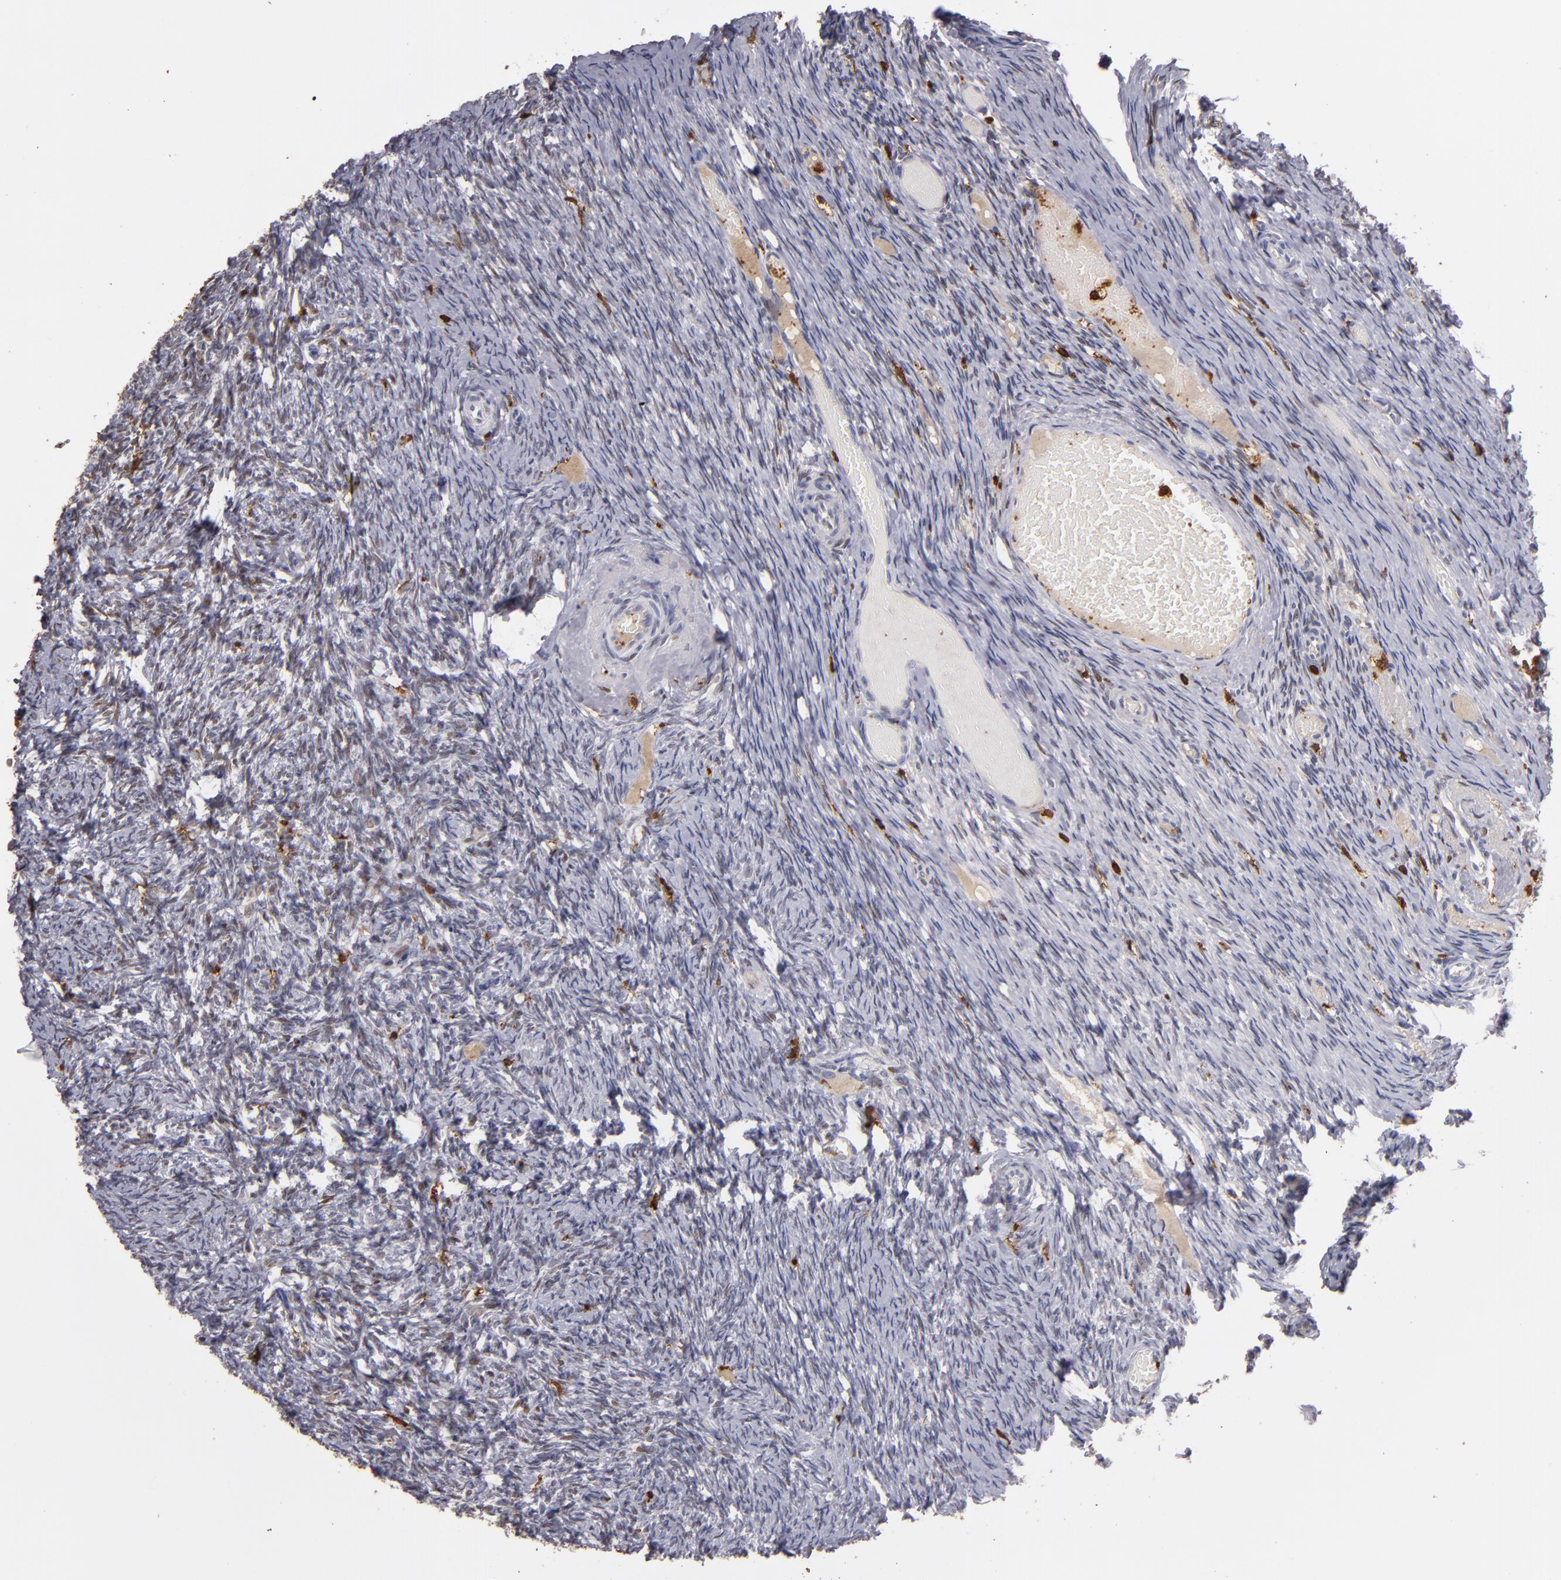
{"staining": {"intensity": "weak", "quantity": "<25%", "location": "nuclear"}, "tissue": "ovary", "cell_type": "Ovarian stroma cells", "image_type": "normal", "snomed": [{"axis": "morphology", "description": "Normal tissue, NOS"}, {"axis": "topography", "description": "Ovary"}], "caption": "The immunohistochemistry image has no significant staining in ovarian stroma cells of ovary. (DAB (3,3'-diaminobenzidine) IHC visualized using brightfield microscopy, high magnification).", "gene": "WAS", "patient": {"sex": "female", "age": 60}}